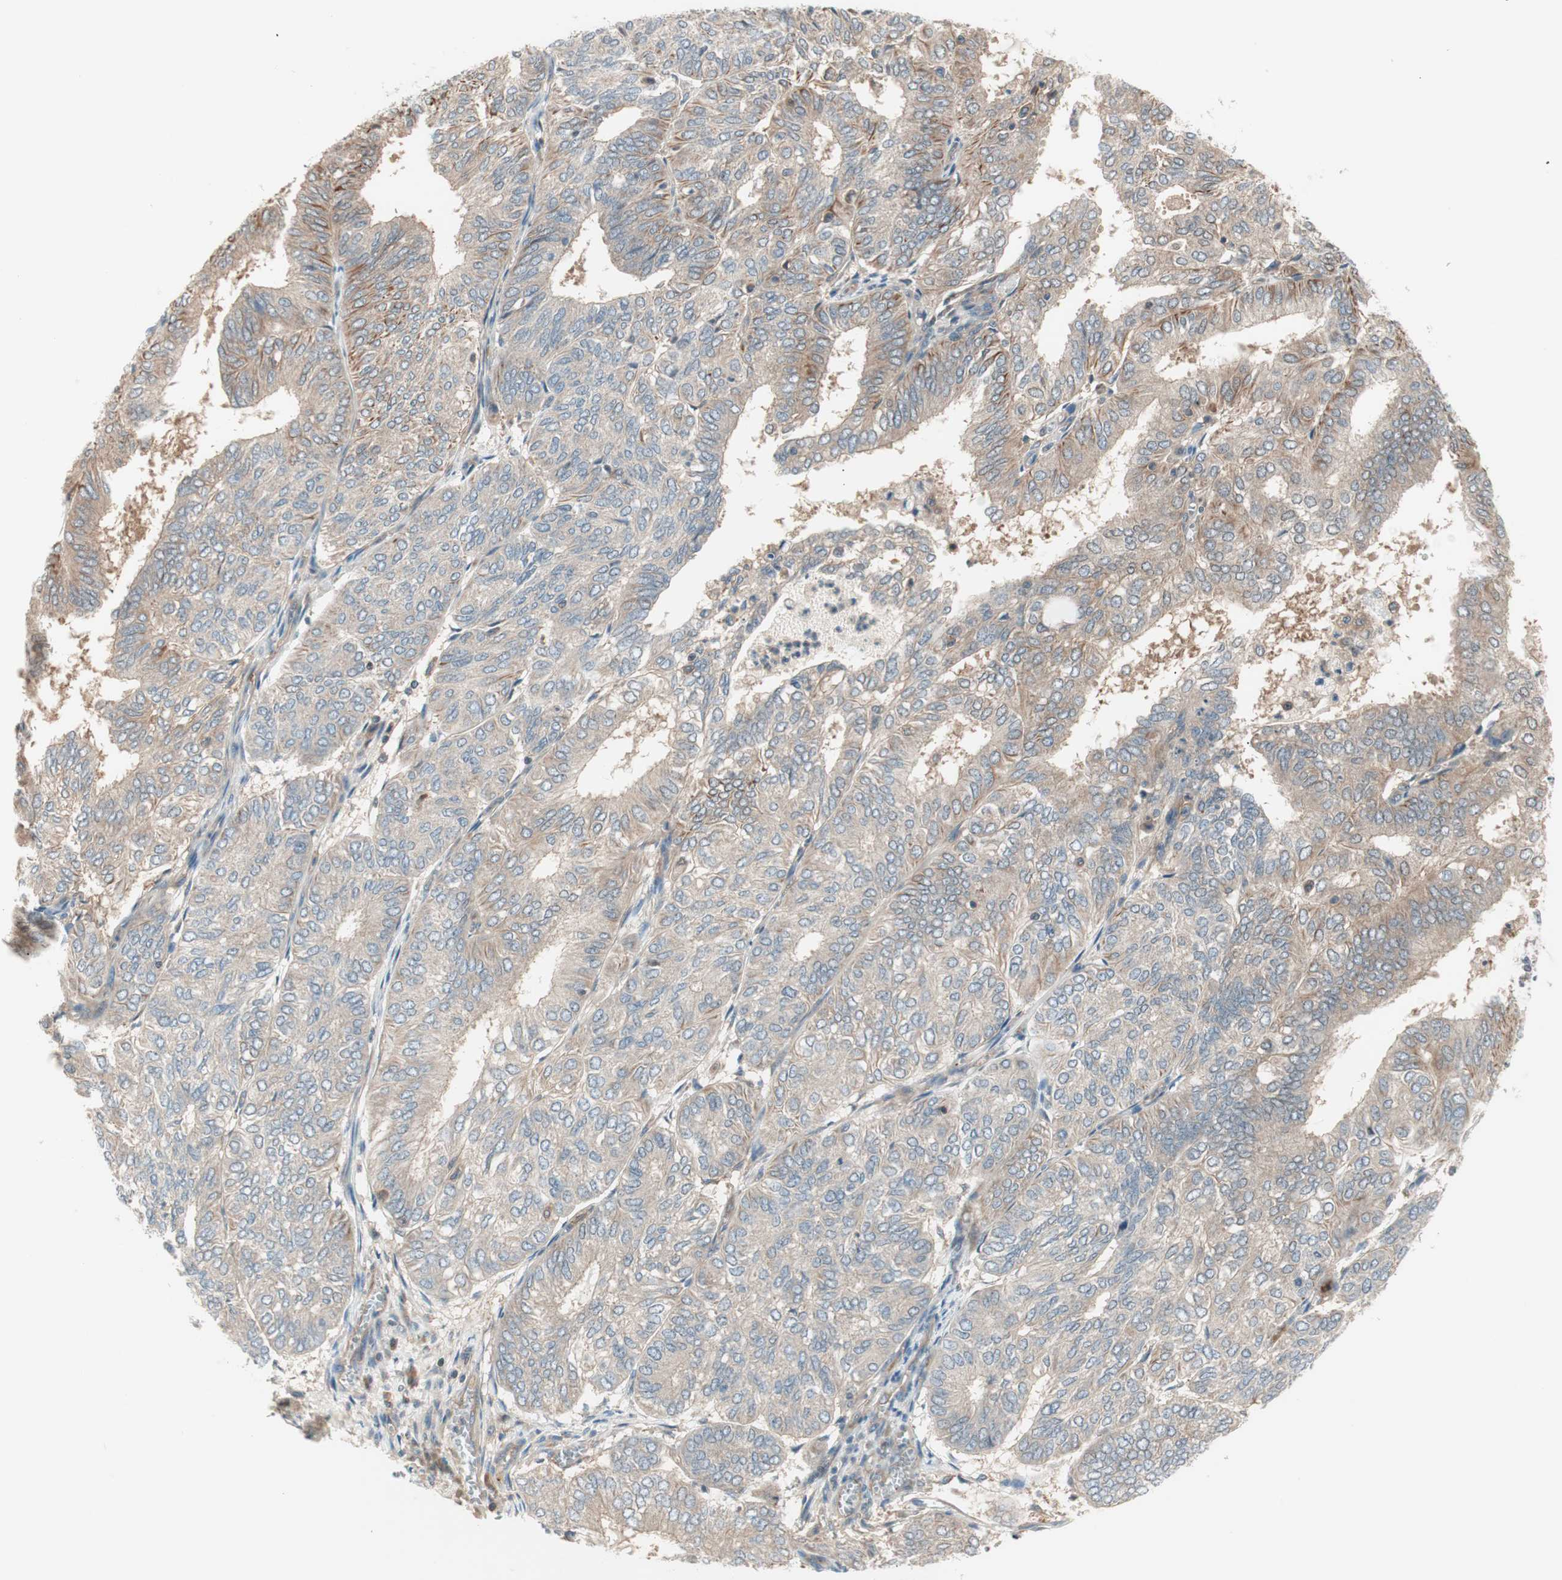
{"staining": {"intensity": "weak", "quantity": ">75%", "location": "cytoplasmic/membranous"}, "tissue": "endometrial cancer", "cell_type": "Tumor cells", "image_type": "cancer", "snomed": [{"axis": "morphology", "description": "Adenocarcinoma, NOS"}, {"axis": "topography", "description": "Uterus"}], "caption": "This is a photomicrograph of immunohistochemistry (IHC) staining of endometrial cancer (adenocarcinoma), which shows weak expression in the cytoplasmic/membranous of tumor cells.", "gene": "GALT", "patient": {"sex": "female", "age": 60}}